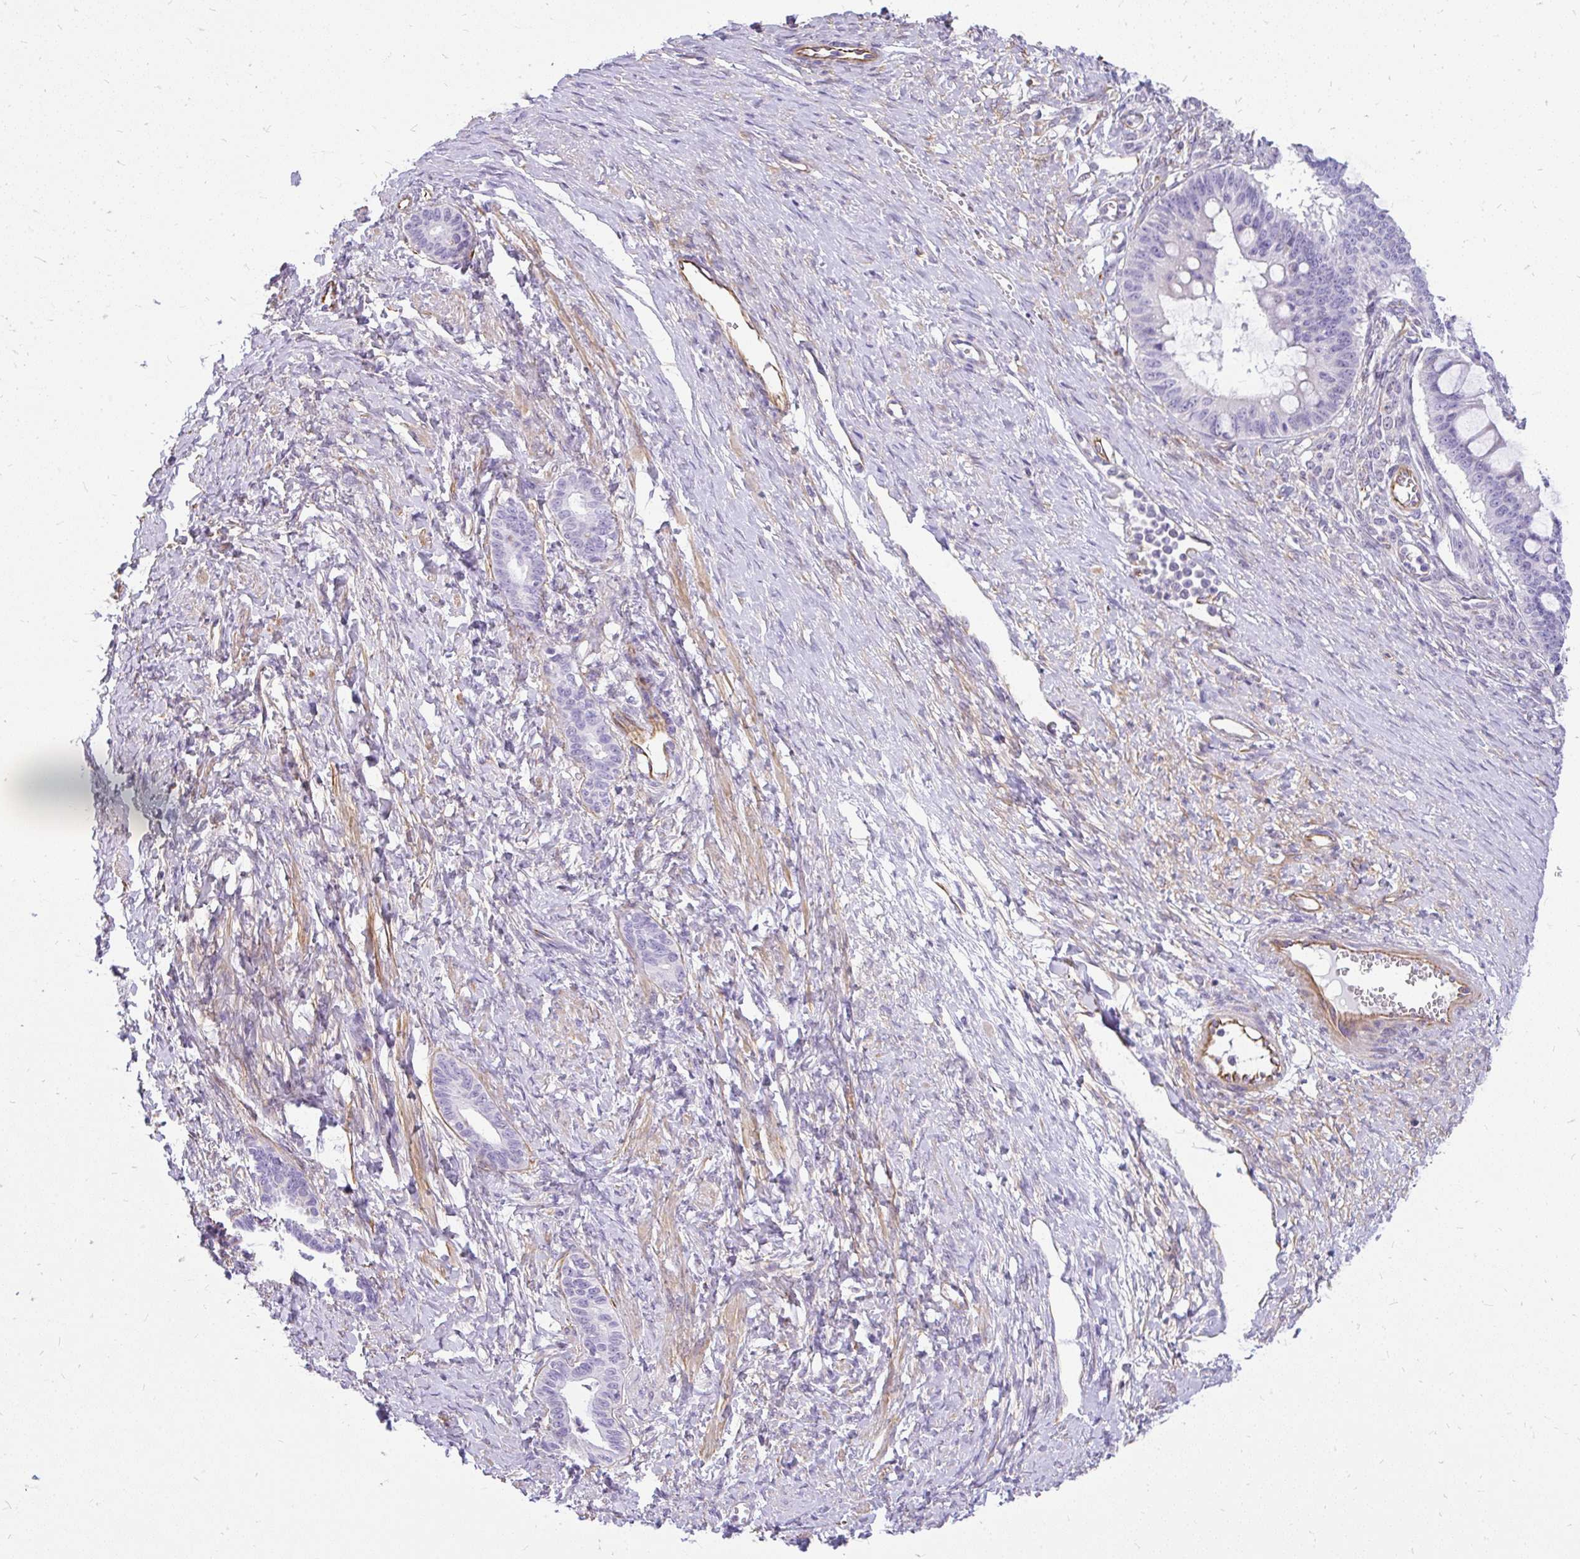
{"staining": {"intensity": "negative", "quantity": "none", "location": "none"}, "tissue": "ovarian cancer", "cell_type": "Tumor cells", "image_type": "cancer", "snomed": [{"axis": "morphology", "description": "Cystadenocarcinoma, mucinous, NOS"}, {"axis": "topography", "description": "Ovary"}], "caption": "An immunohistochemistry micrograph of ovarian mucinous cystadenocarcinoma is shown. There is no staining in tumor cells of ovarian mucinous cystadenocarcinoma.", "gene": "FAM83C", "patient": {"sex": "female", "age": 73}}